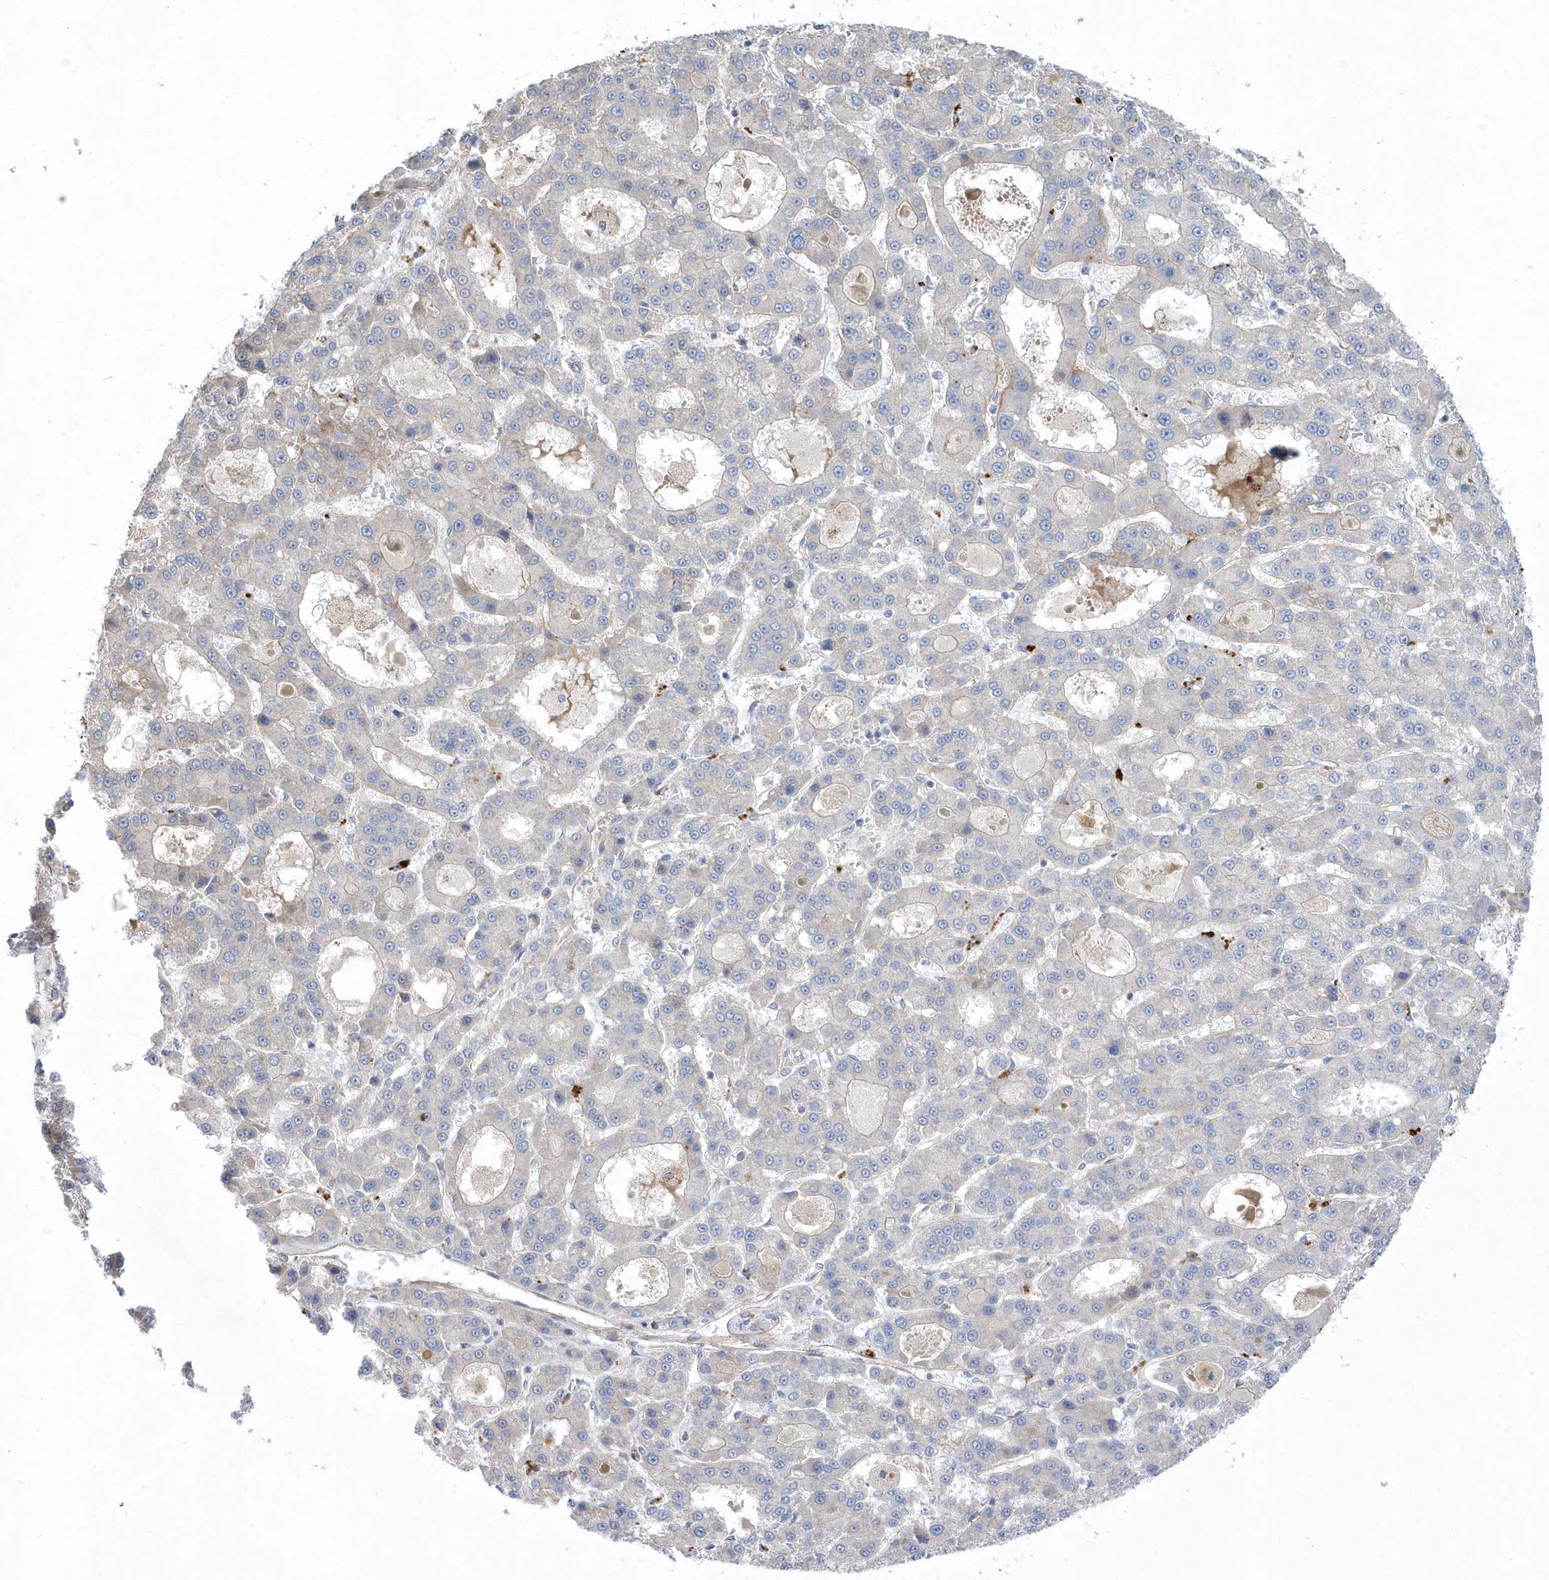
{"staining": {"intensity": "negative", "quantity": "none", "location": "none"}, "tissue": "liver cancer", "cell_type": "Tumor cells", "image_type": "cancer", "snomed": [{"axis": "morphology", "description": "Carcinoma, Hepatocellular, NOS"}, {"axis": "topography", "description": "Liver"}], "caption": "Hepatocellular carcinoma (liver) stained for a protein using IHC exhibits no expression tumor cells.", "gene": "ANAPC1", "patient": {"sex": "male", "age": 70}}